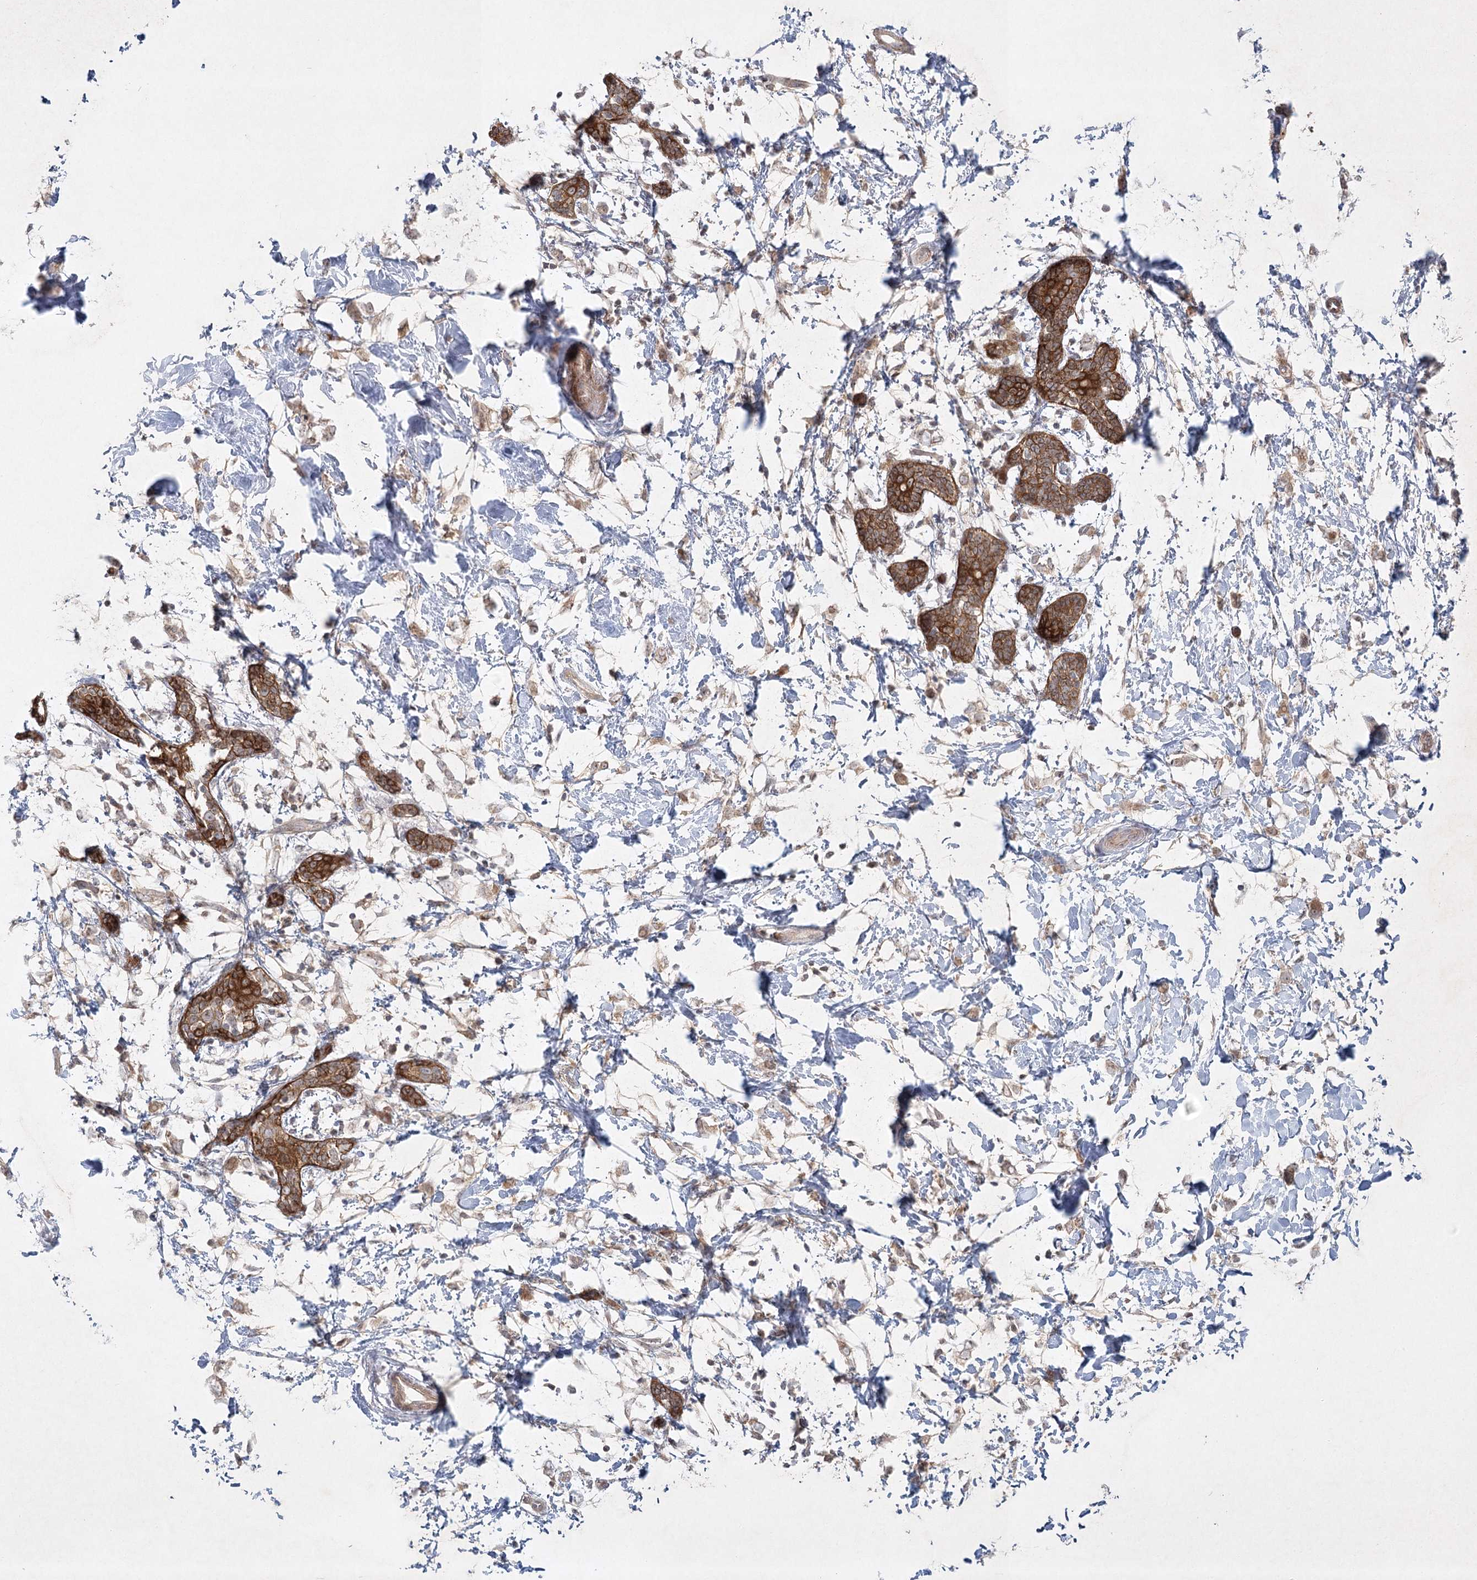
{"staining": {"intensity": "weak", "quantity": ">75%", "location": "cytoplasmic/membranous"}, "tissue": "breast cancer", "cell_type": "Tumor cells", "image_type": "cancer", "snomed": [{"axis": "morphology", "description": "Normal tissue, NOS"}, {"axis": "morphology", "description": "Lobular carcinoma"}, {"axis": "topography", "description": "Breast"}], "caption": "Immunohistochemical staining of human breast lobular carcinoma demonstrates weak cytoplasmic/membranous protein expression in approximately >75% of tumor cells.", "gene": "SH2D3A", "patient": {"sex": "female", "age": 47}}